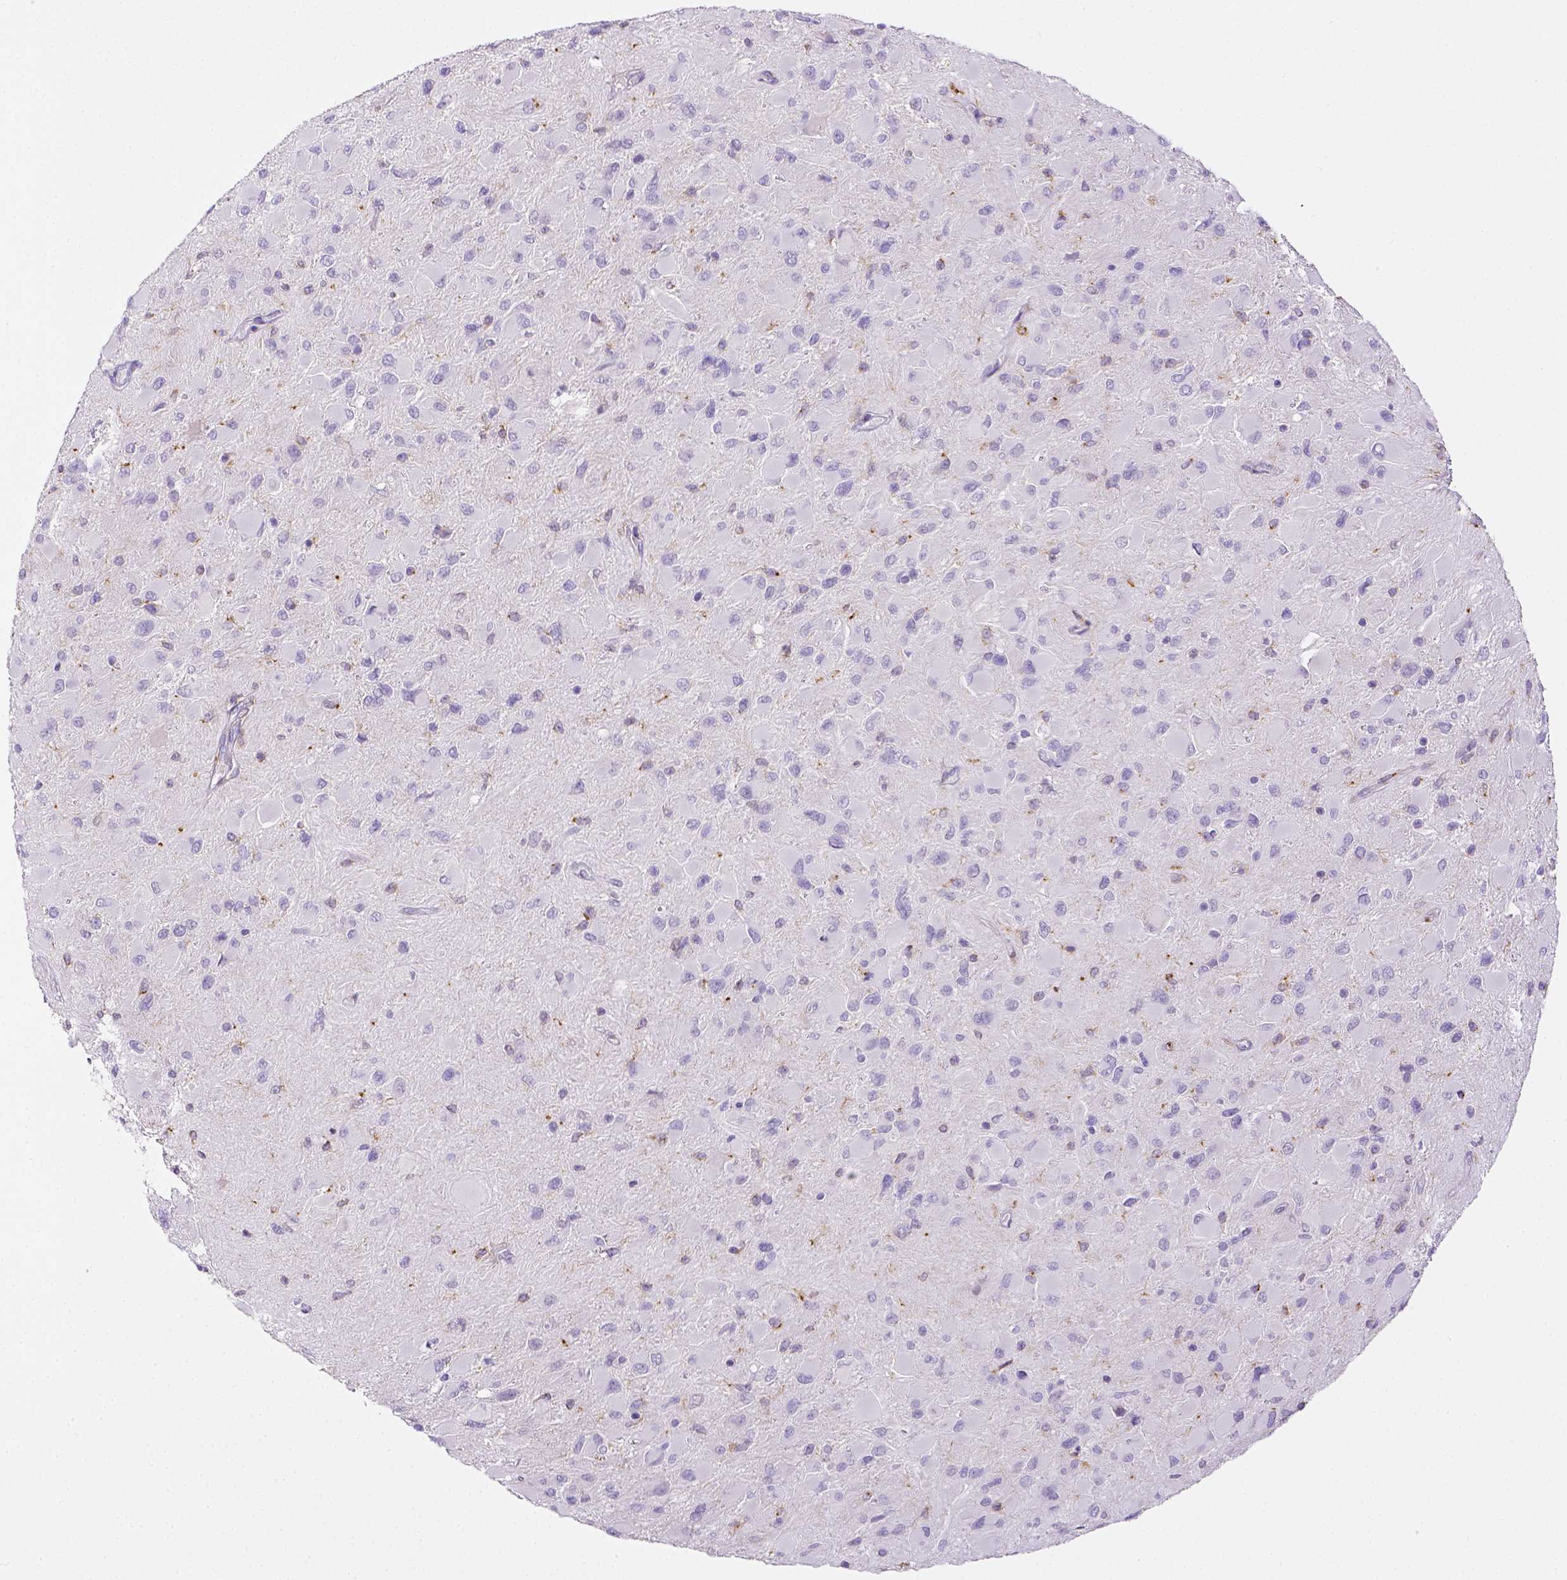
{"staining": {"intensity": "negative", "quantity": "none", "location": "none"}, "tissue": "glioma", "cell_type": "Tumor cells", "image_type": "cancer", "snomed": [{"axis": "morphology", "description": "Glioma, malignant, High grade"}, {"axis": "topography", "description": "Cerebral cortex"}], "caption": "Immunohistochemistry of human glioma reveals no expression in tumor cells.", "gene": "ITGAM", "patient": {"sex": "female", "age": 36}}